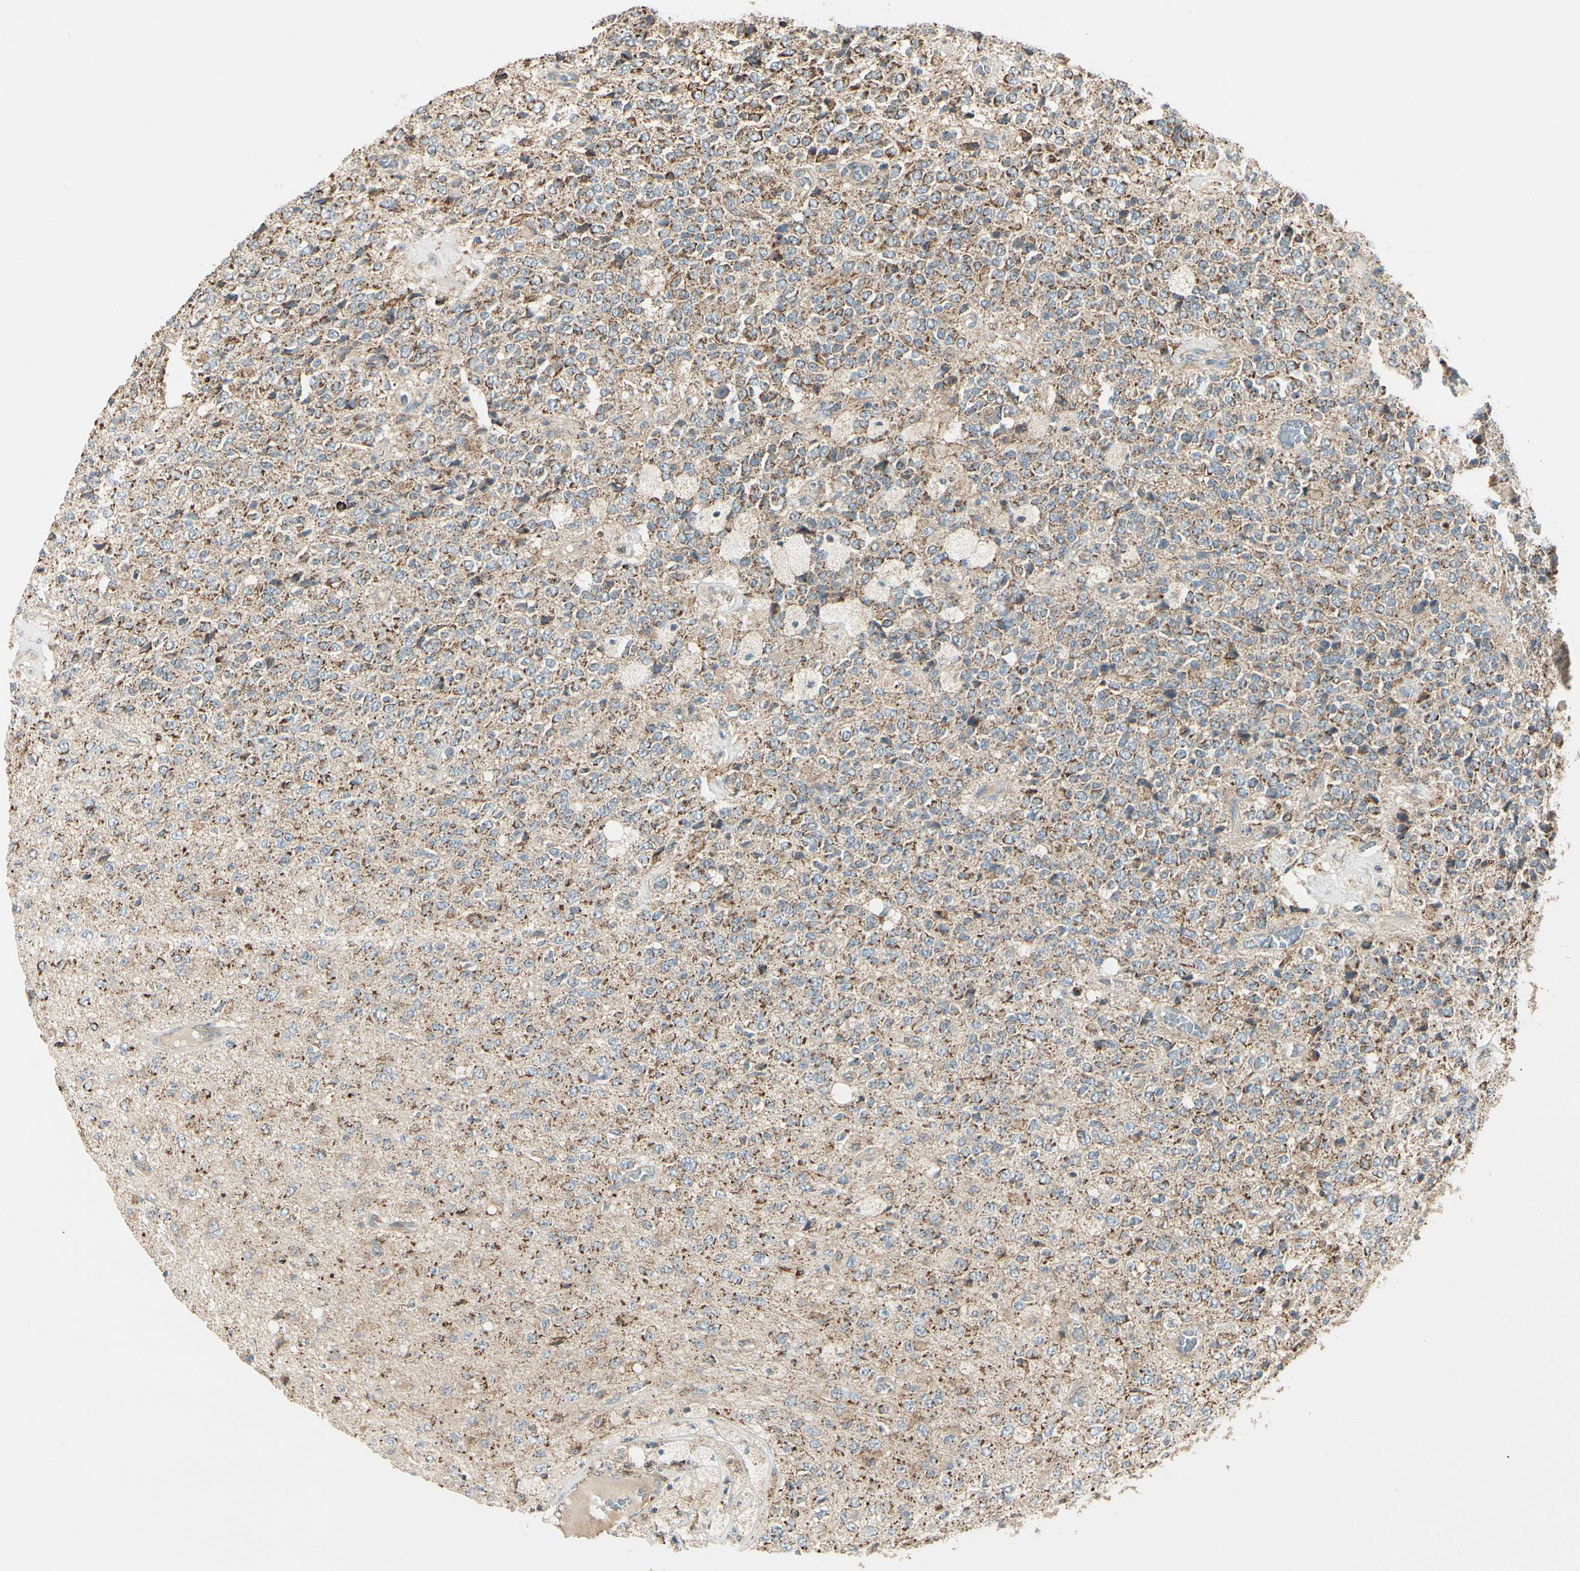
{"staining": {"intensity": "strong", "quantity": ">75%", "location": "cytoplasmic/membranous"}, "tissue": "glioma", "cell_type": "Tumor cells", "image_type": "cancer", "snomed": [{"axis": "morphology", "description": "Glioma, malignant, High grade"}, {"axis": "topography", "description": "pancreas cauda"}], "caption": "About >75% of tumor cells in human malignant glioma (high-grade) demonstrate strong cytoplasmic/membranous protein expression as visualized by brown immunohistochemical staining.", "gene": "ANKS6", "patient": {"sex": "male", "age": 60}}